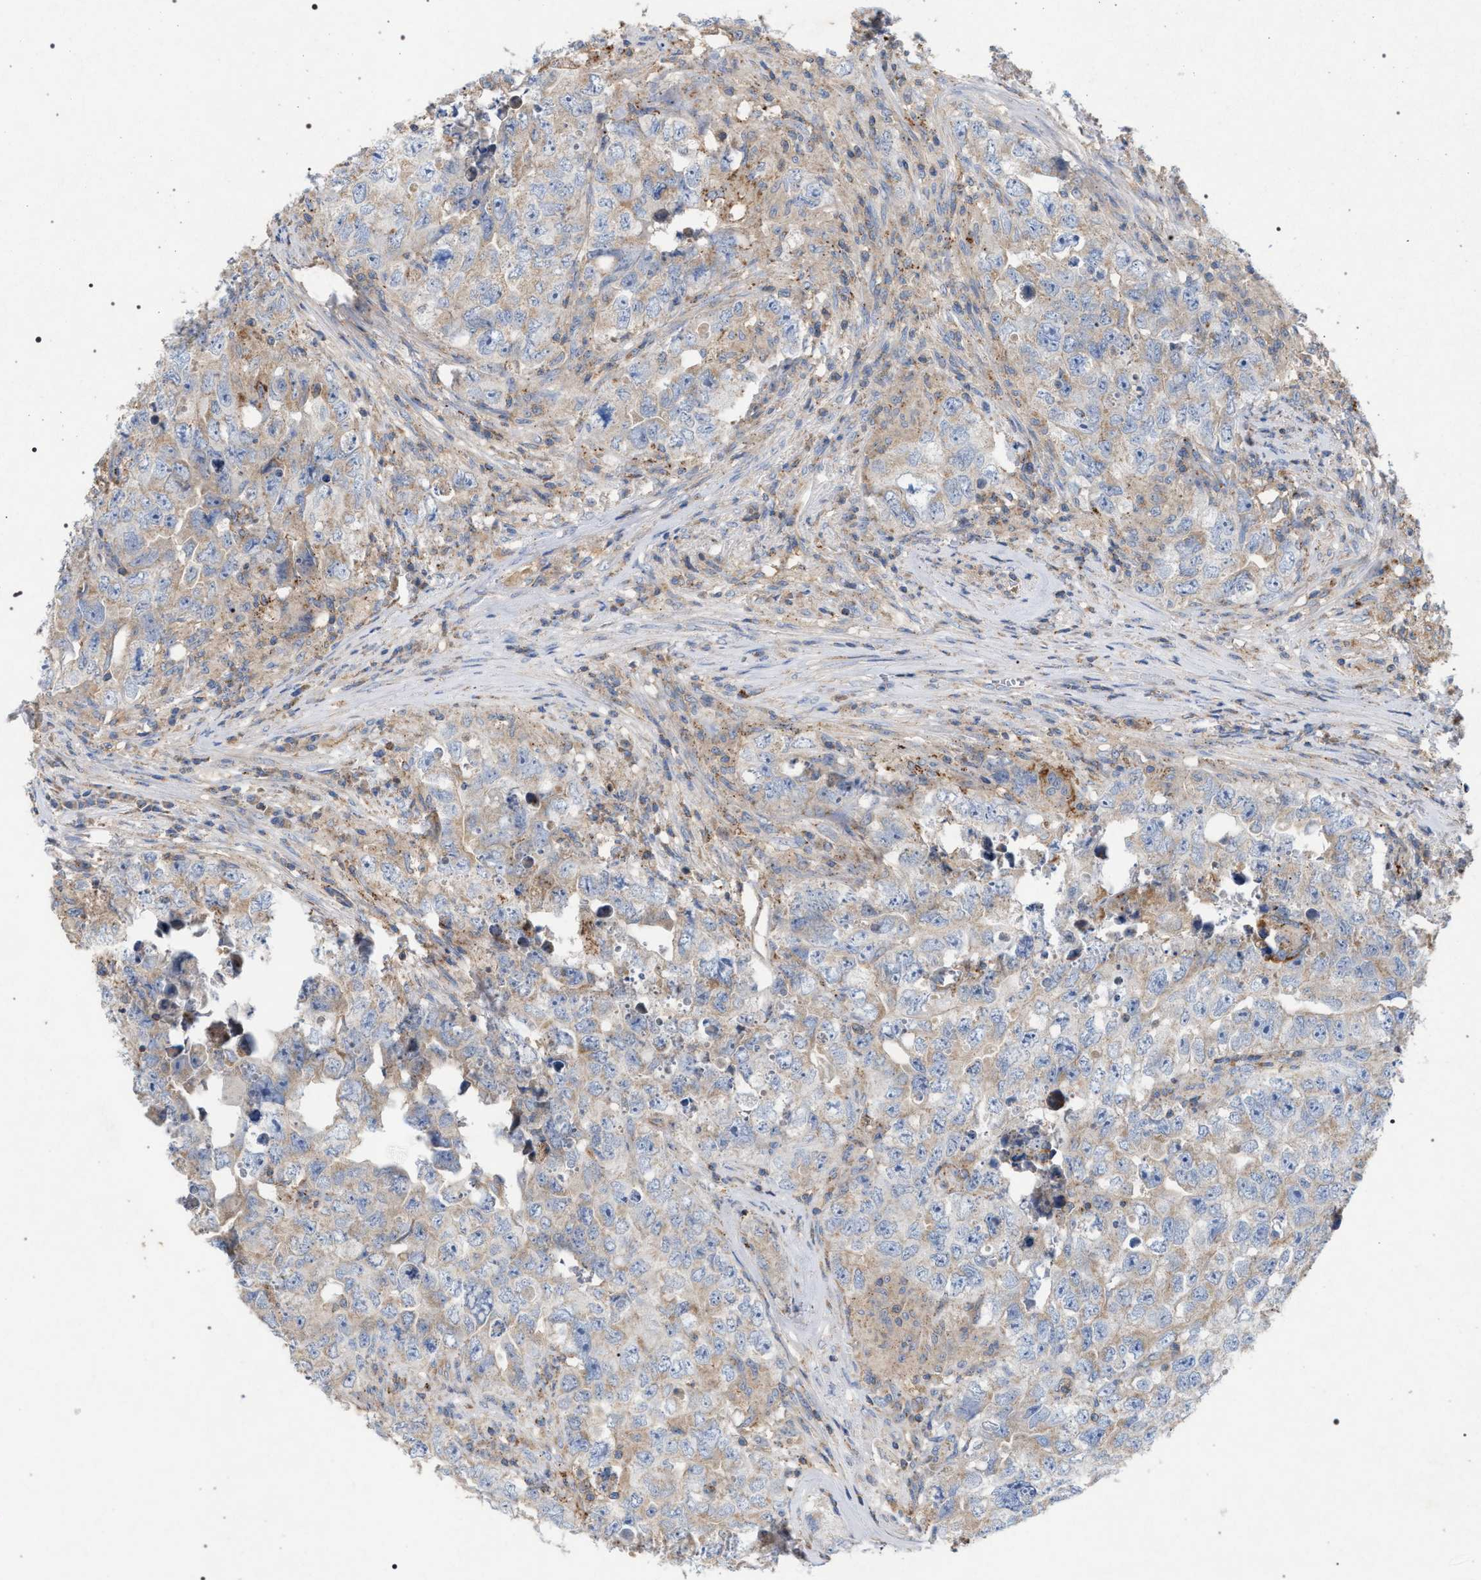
{"staining": {"intensity": "weak", "quantity": "<25%", "location": "cytoplasmic/membranous"}, "tissue": "testis cancer", "cell_type": "Tumor cells", "image_type": "cancer", "snomed": [{"axis": "morphology", "description": "Seminoma, NOS"}, {"axis": "morphology", "description": "Carcinoma, Embryonal, NOS"}, {"axis": "topography", "description": "Testis"}], "caption": "IHC histopathology image of testis cancer stained for a protein (brown), which displays no positivity in tumor cells.", "gene": "VPS13A", "patient": {"sex": "male", "age": 43}}